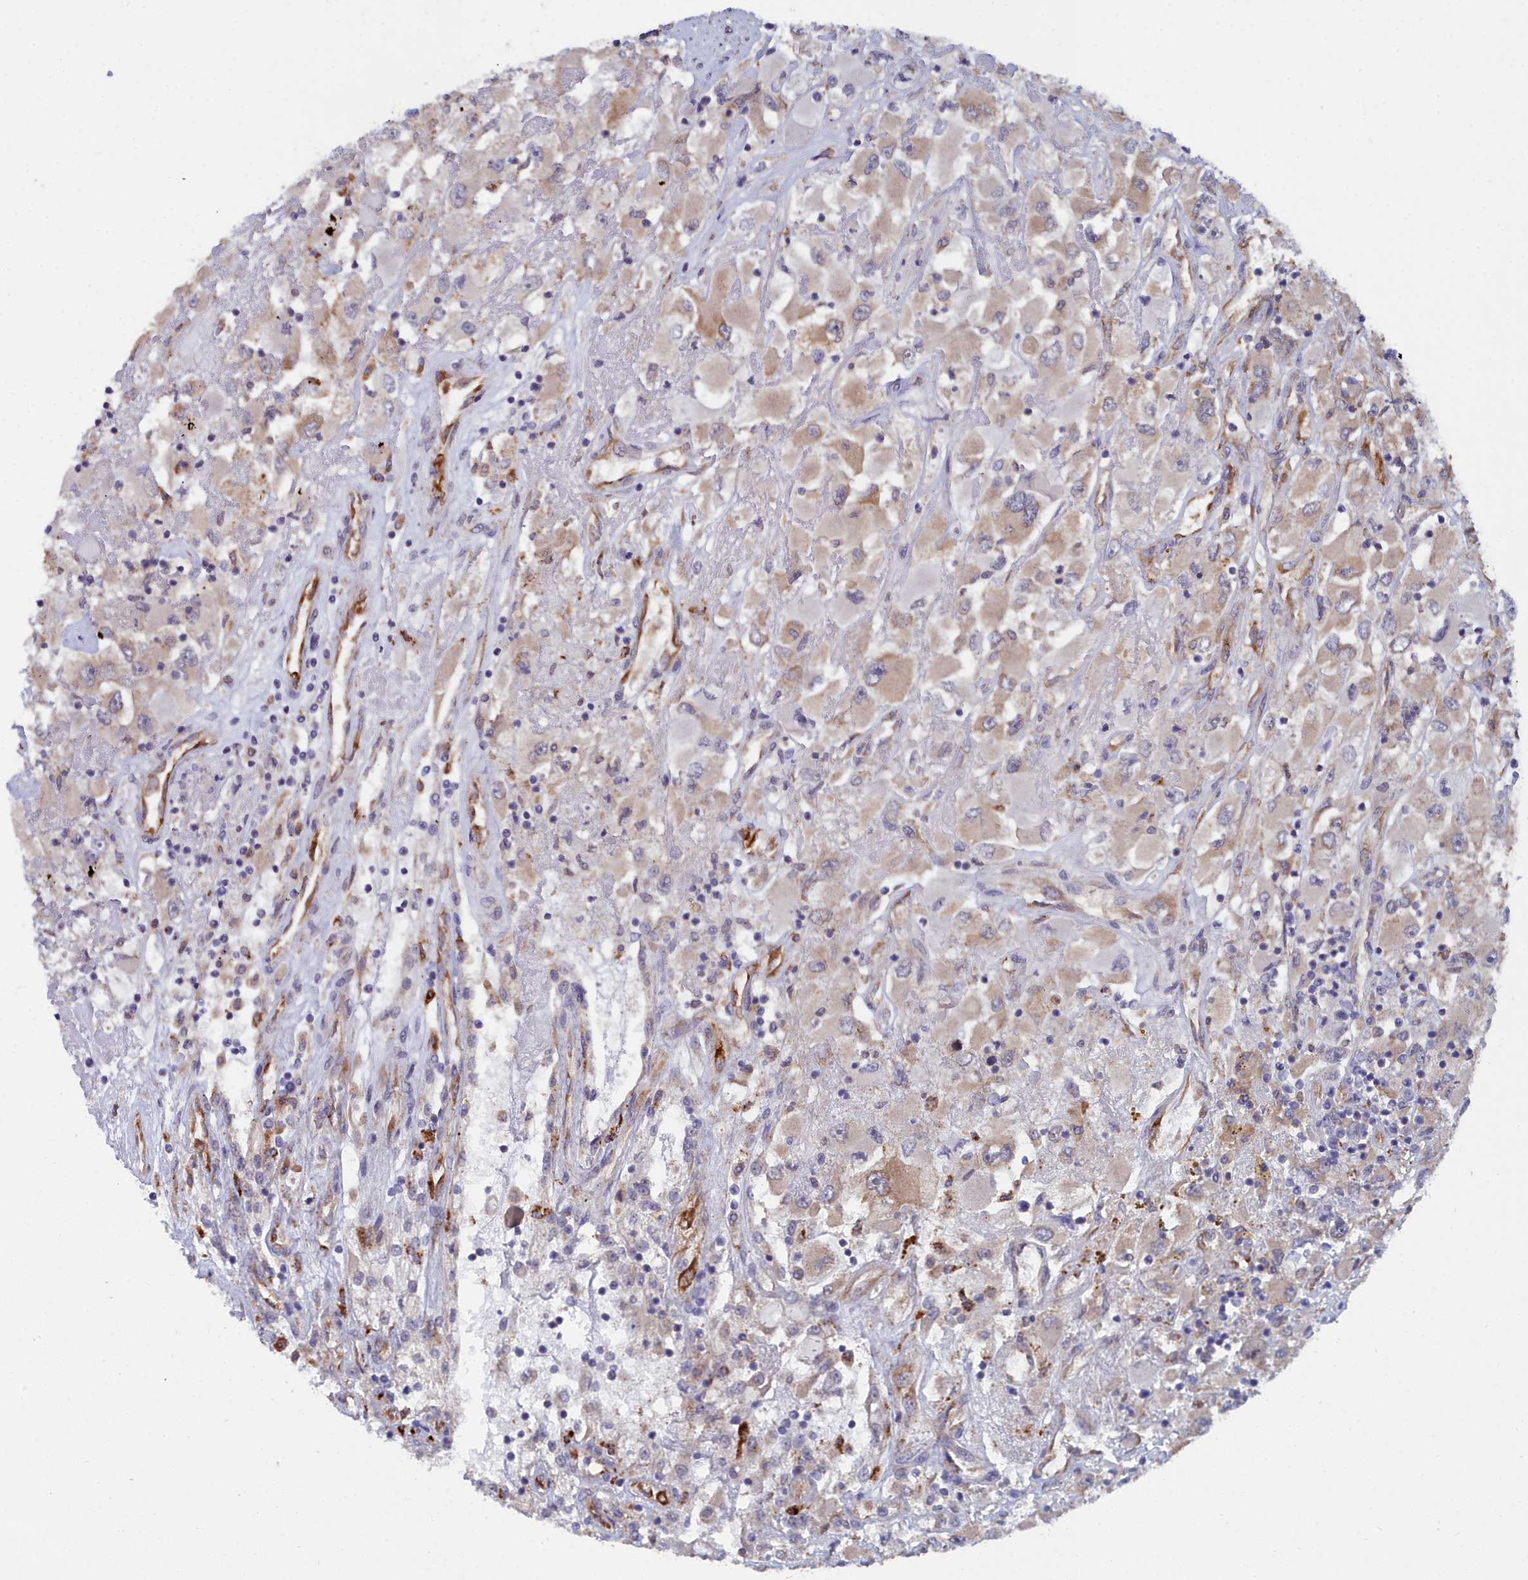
{"staining": {"intensity": "weak", "quantity": "25%-75%", "location": "cytoplasmic/membranous"}, "tissue": "renal cancer", "cell_type": "Tumor cells", "image_type": "cancer", "snomed": [{"axis": "morphology", "description": "Adenocarcinoma, NOS"}, {"axis": "topography", "description": "Kidney"}], "caption": "The histopathology image exhibits immunohistochemical staining of adenocarcinoma (renal). There is weak cytoplasmic/membranous staining is seen in about 25%-75% of tumor cells. (DAB IHC with brightfield microscopy, high magnification).", "gene": "RDX", "patient": {"sex": "female", "age": 52}}